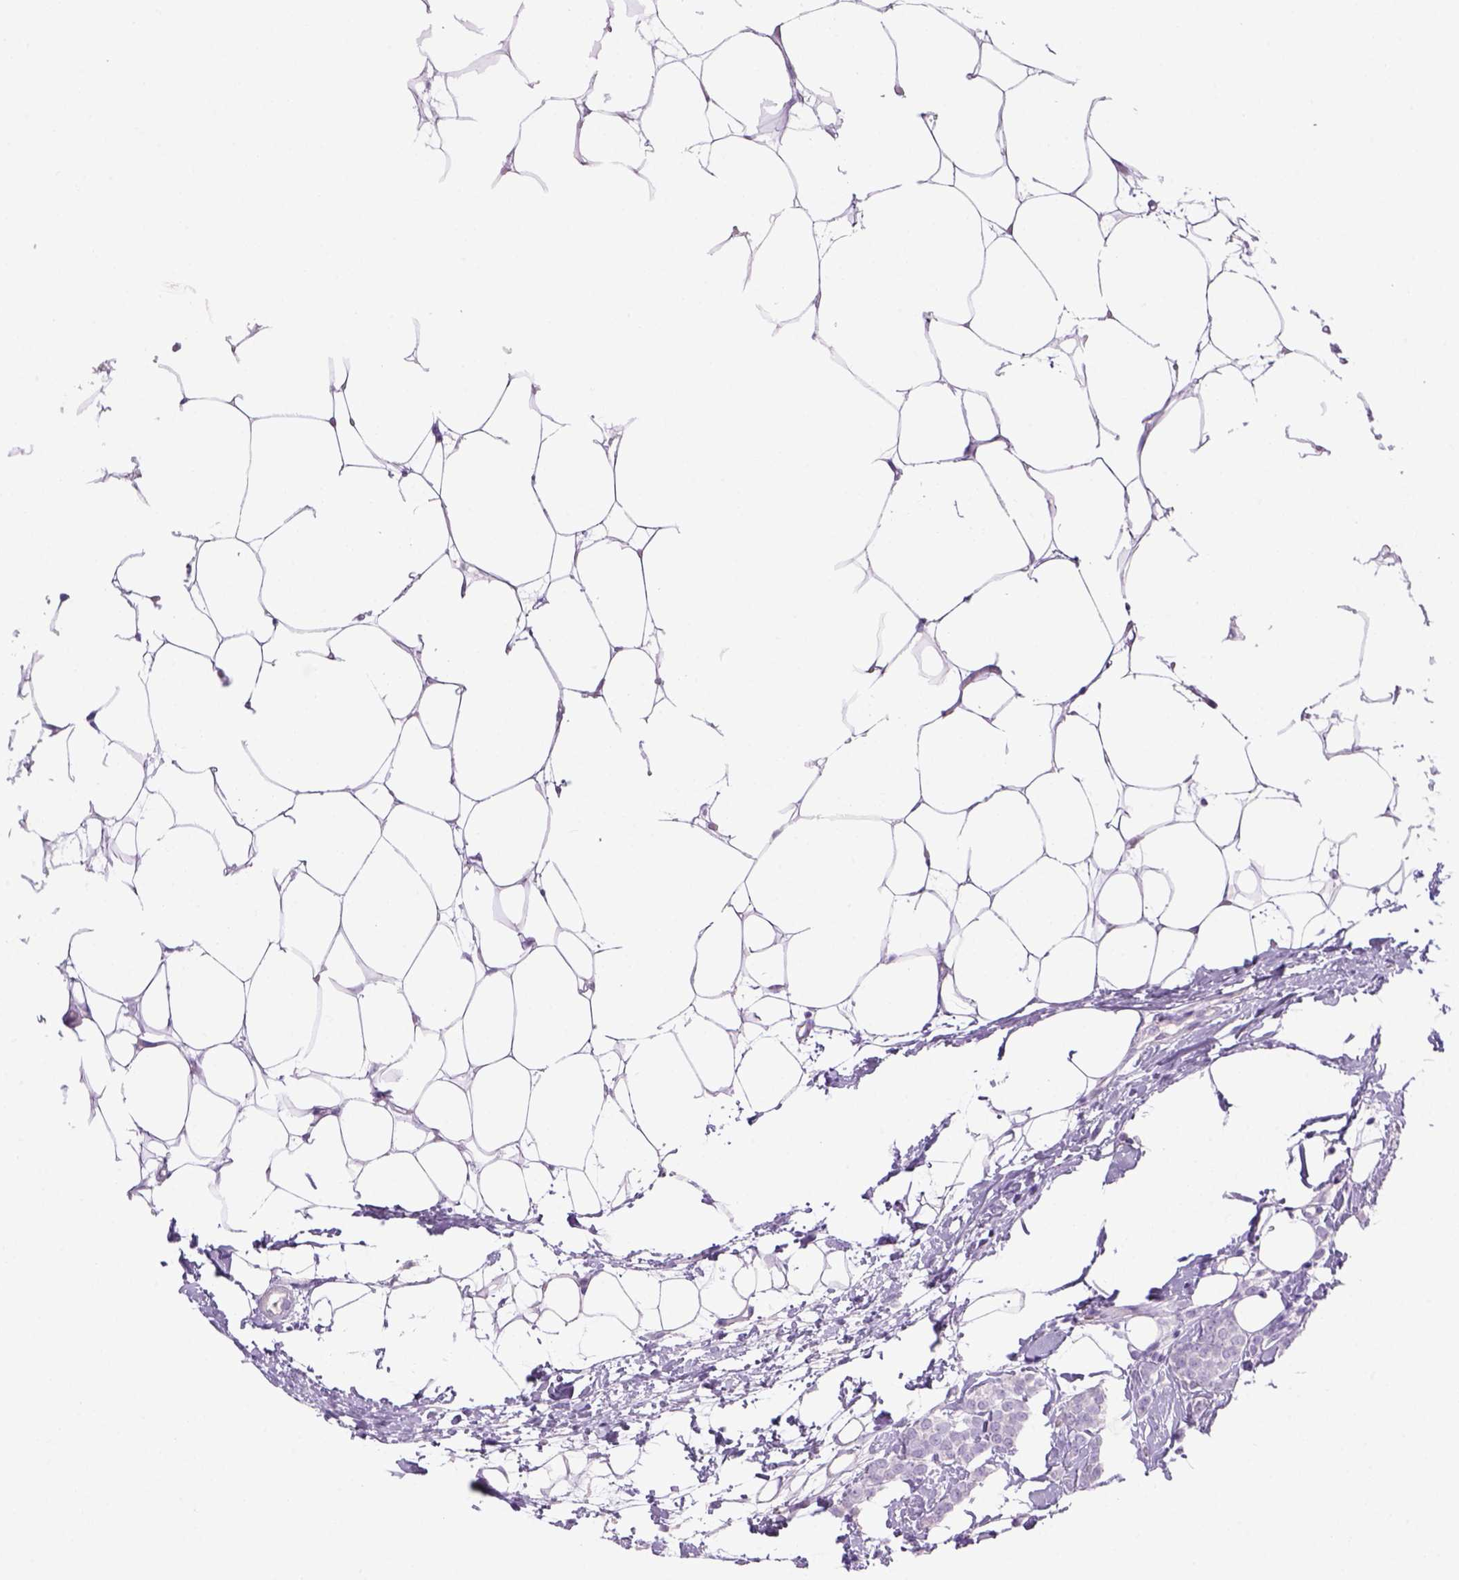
{"staining": {"intensity": "negative", "quantity": "none", "location": "none"}, "tissue": "breast cancer", "cell_type": "Tumor cells", "image_type": "cancer", "snomed": [{"axis": "morphology", "description": "Lobular carcinoma"}, {"axis": "topography", "description": "Breast"}], "caption": "Immunohistochemical staining of human breast cancer demonstrates no significant staining in tumor cells.", "gene": "TENM4", "patient": {"sex": "female", "age": 49}}